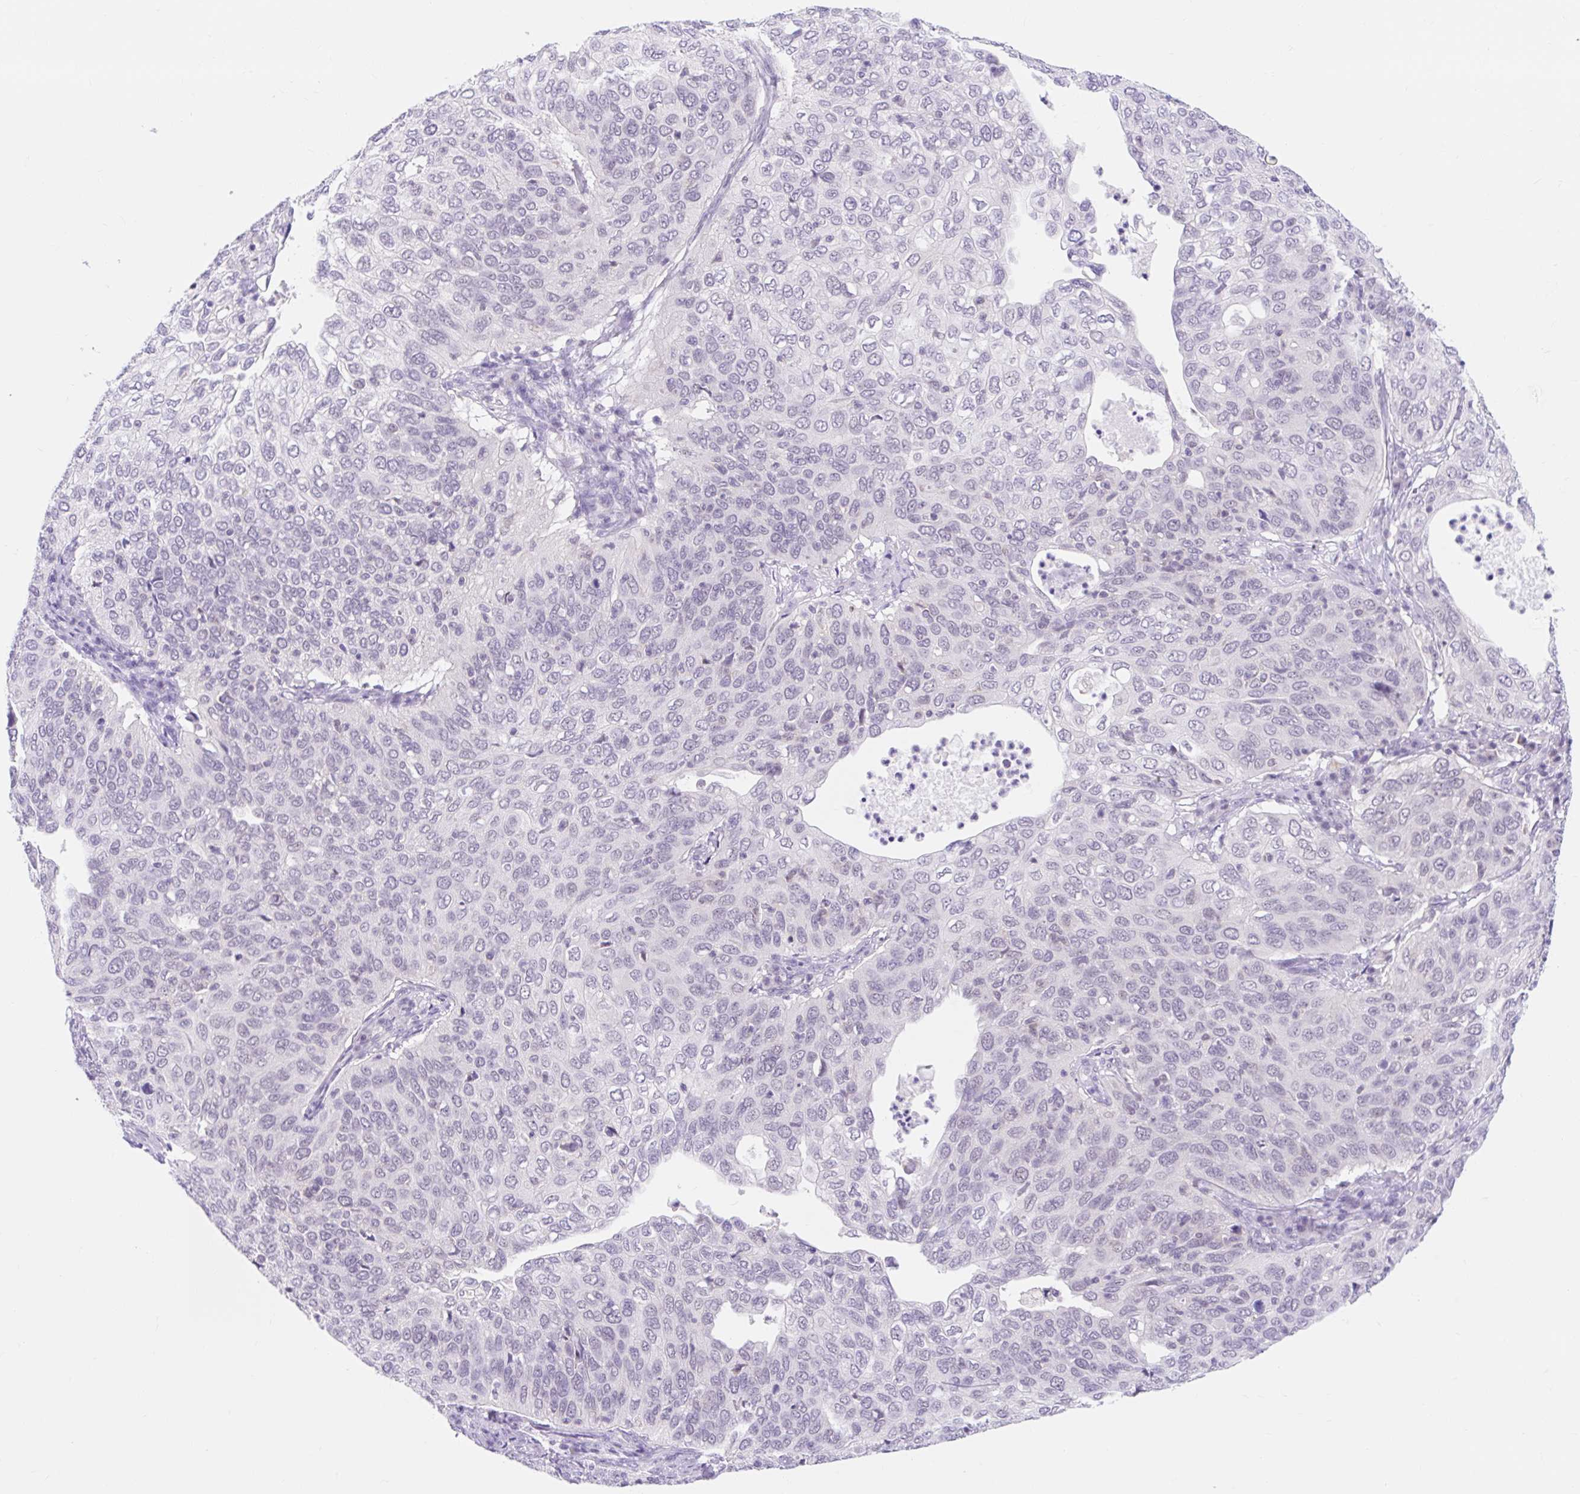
{"staining": {"intensity": "negative", "quantity": "none", "location": "none"}, "tissue": "cervical cancer", "cell_type": "Tumor cells", "image_type": "cancer", "snomed": [{"axis": "morphology", "description": "Squamous cell carcinoma, NOS"}, {"axis": "topography", "description": "Cervix"}], "caption": "An immunohistochemistry (IHC) histopathology image of cervical cancer (squamous cell carcinoma) is shown. There is no staining in tumor cells of cervical cancer (squamous cell carcinoma).", "gene": "ITPK1", "patient": {"sex": "female", "age": 36}}